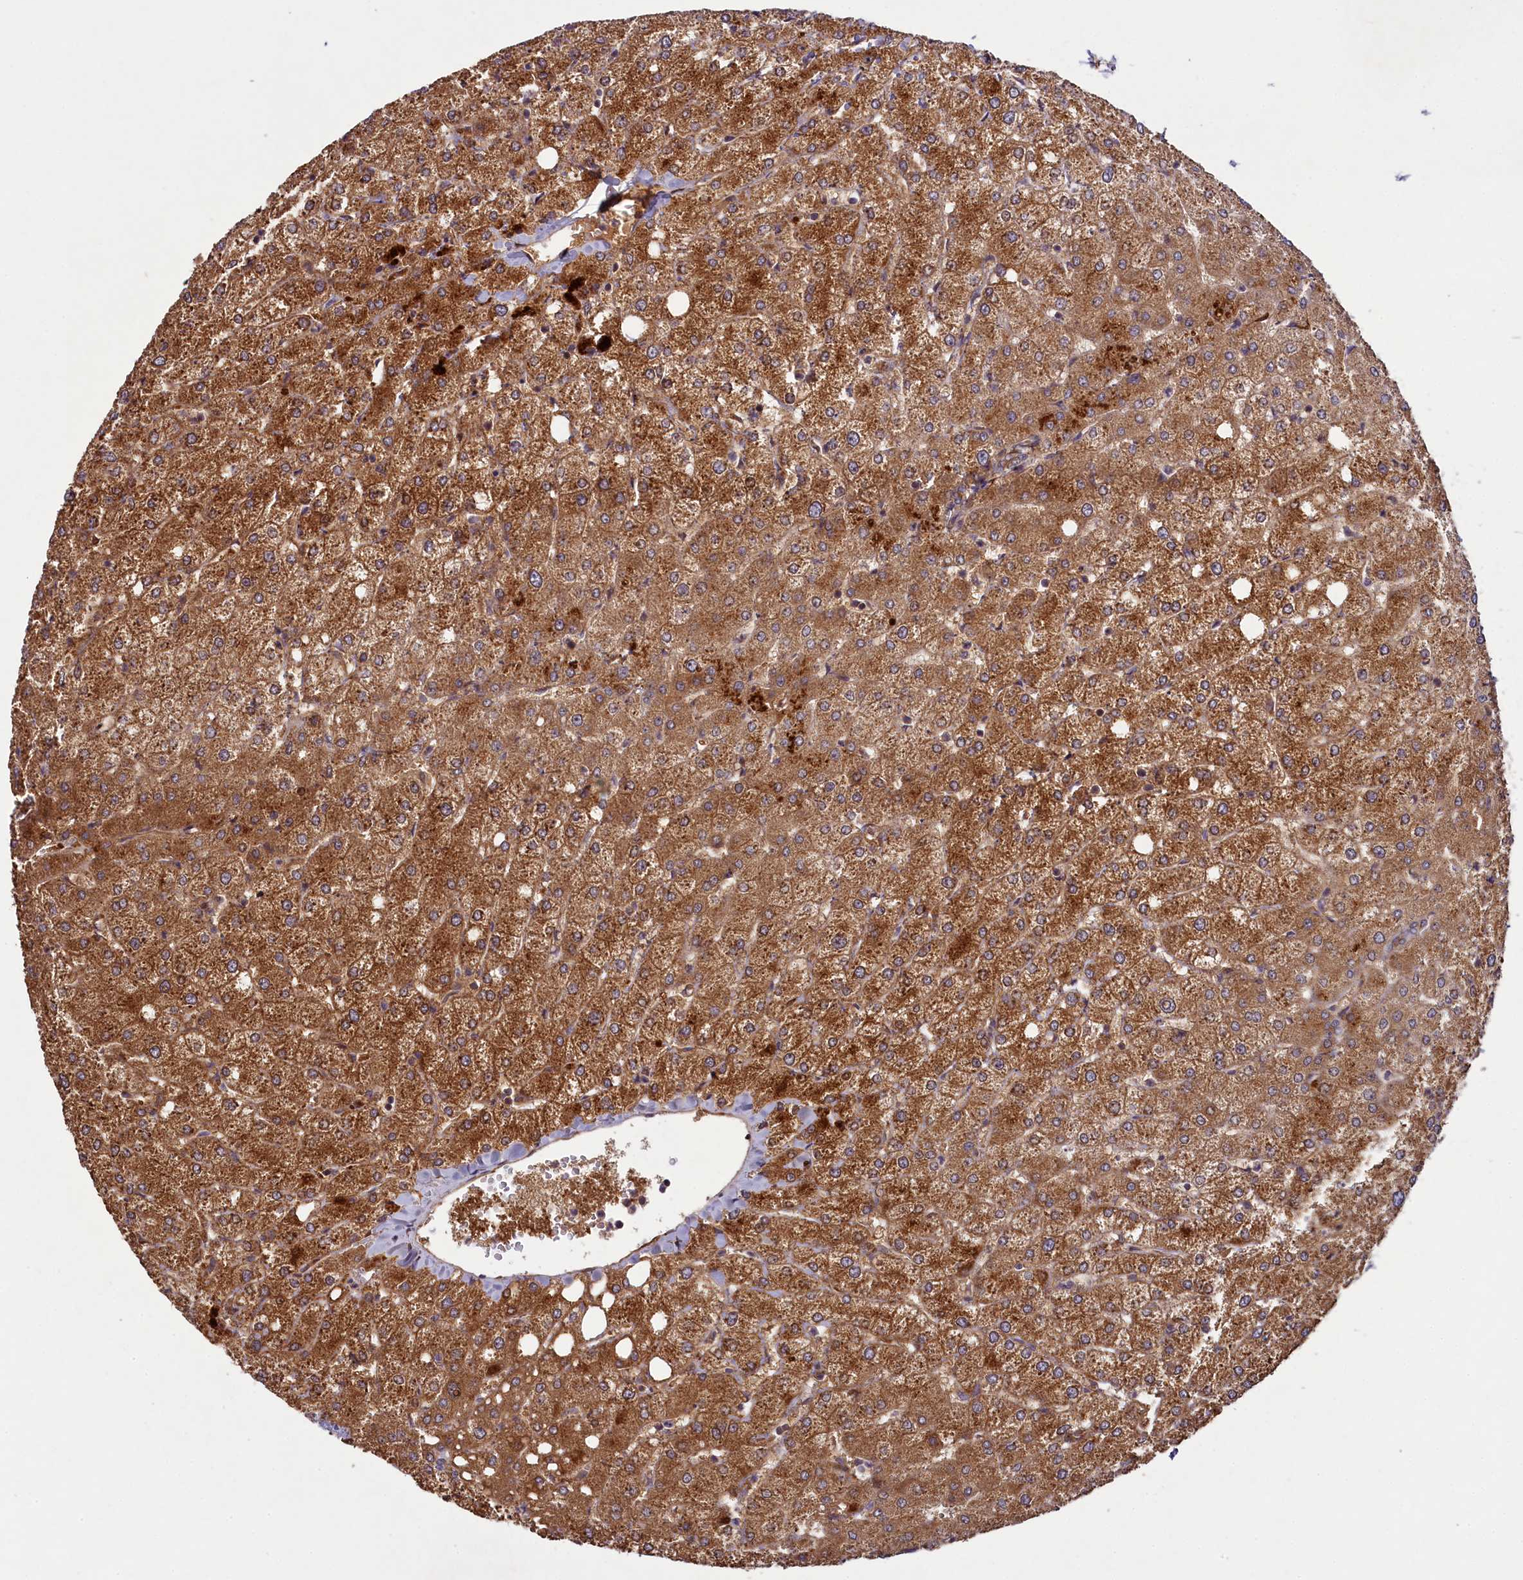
{"staining": {"intensity": "moderate", "quantity": ">75%", "location": "cytoplasmic/membranous"}, "tissue": "liver", "cell_type": "Cholangiocytes", "image_type": "normal", "snomed": [{"axis": "morphology", "description": "Normal tissue, NOS"}, {"axis": "topography", "description": "Liver"}], "caption": "Immunohistochemistry (IHC) photomicrograph of benign human liver stained for a protein (brown), which shows medium levels of moderate cytoplasmic/membranous staining in approximately >75% of cholangiocytes.", "gene": "CCDC102A", "patient": {"sex": "female", "age": 54}}